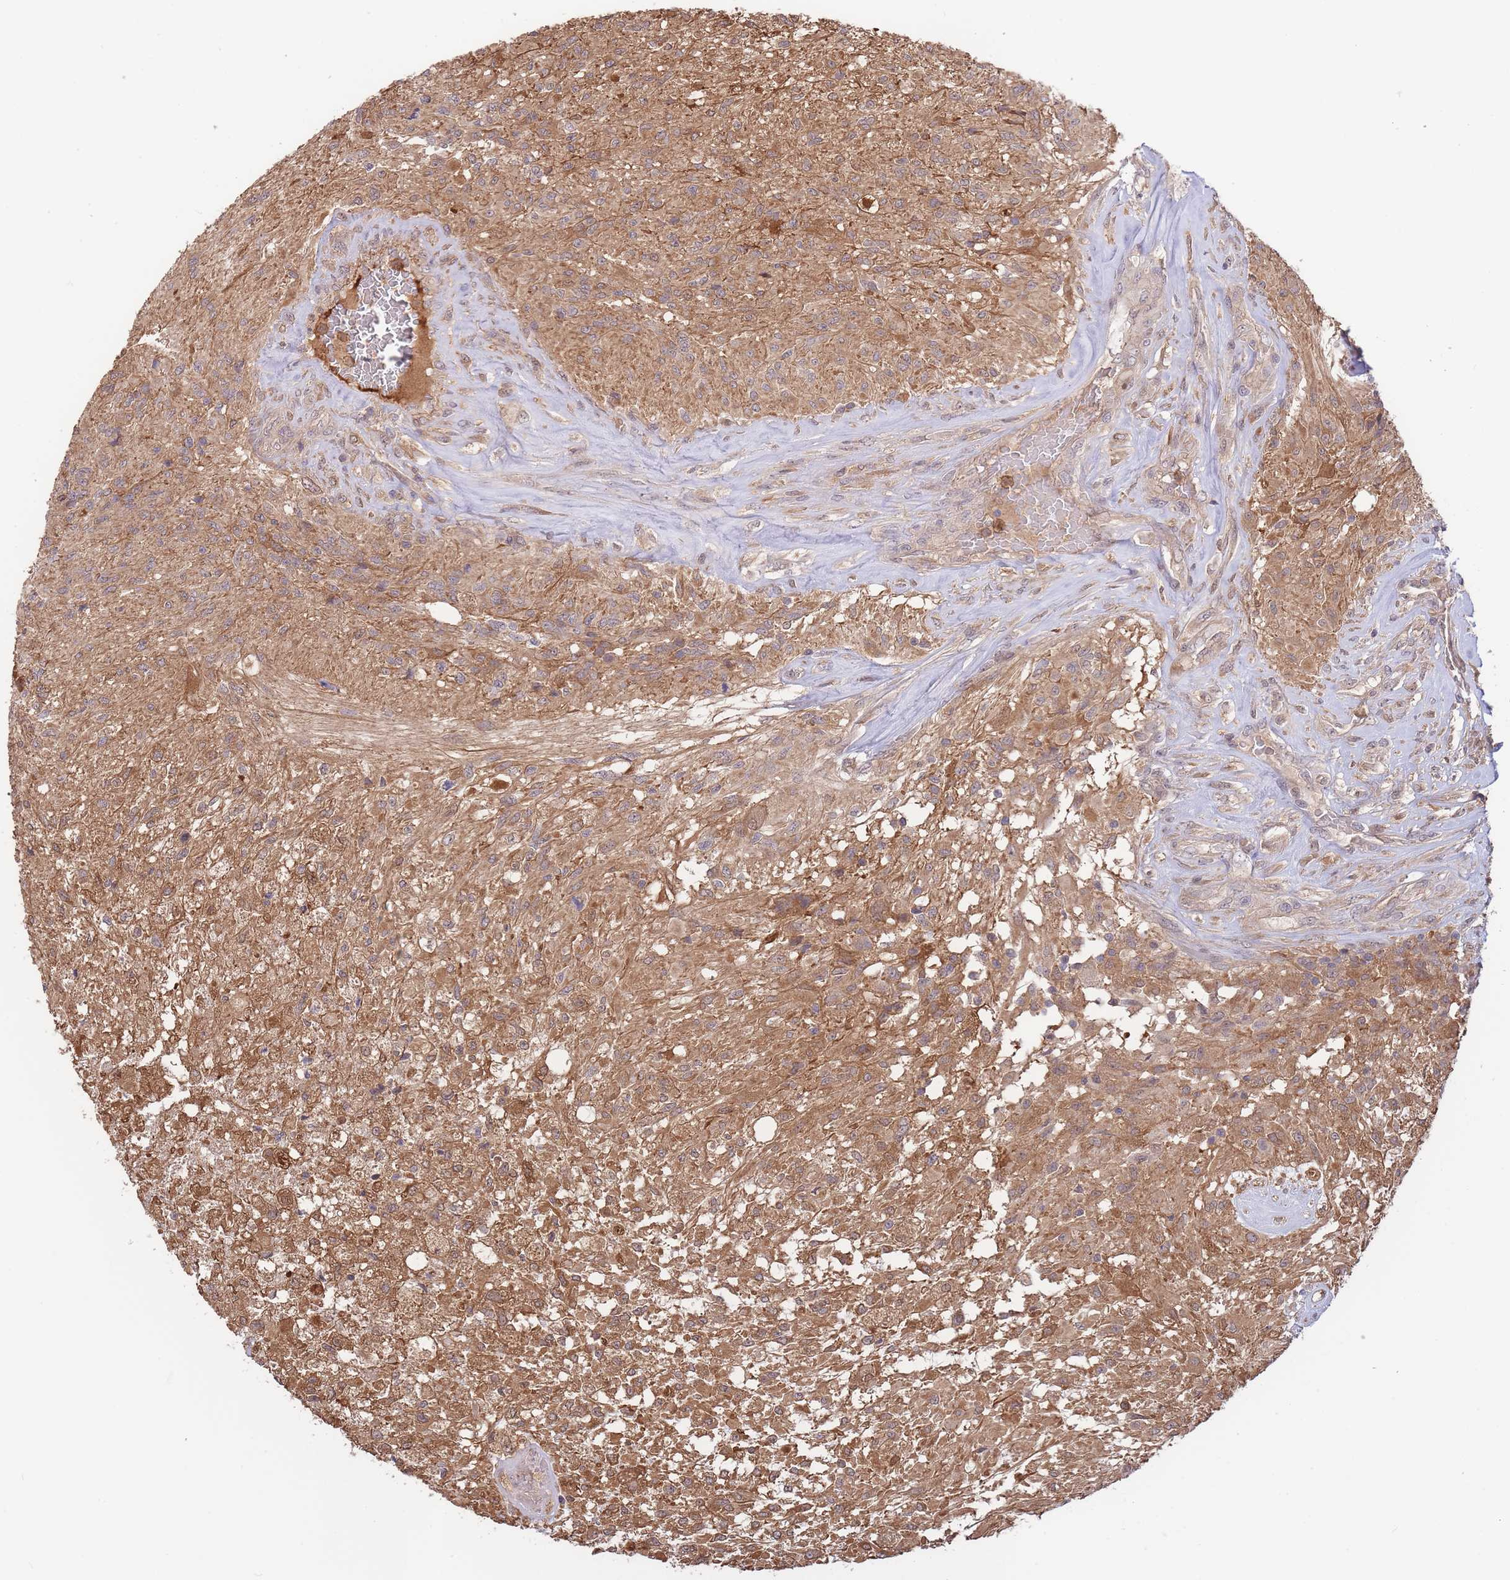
{"staining": {"intensity": "moderate", "quantity": ">75%", "location": "cytoplasmic/membranous"}, "tissue": "glioma", "cell_type": "Tumor cells", "image_type": "cancer", "snomed": [{"axis": "morphology", "description": "Glioma, malignant, High grade"}, {"axis": "topography", "description": "Brain"}], "caption": "Immunohistochemistry (IHC) histopathology image of human glioma stained for a protein (brown), which displays medium levels of moderate cytoplasmic/membranous expression in approximately >75% of tumor cells.", "gene": "ZNF304", "patient": {"sex": "male", "age": 56}}